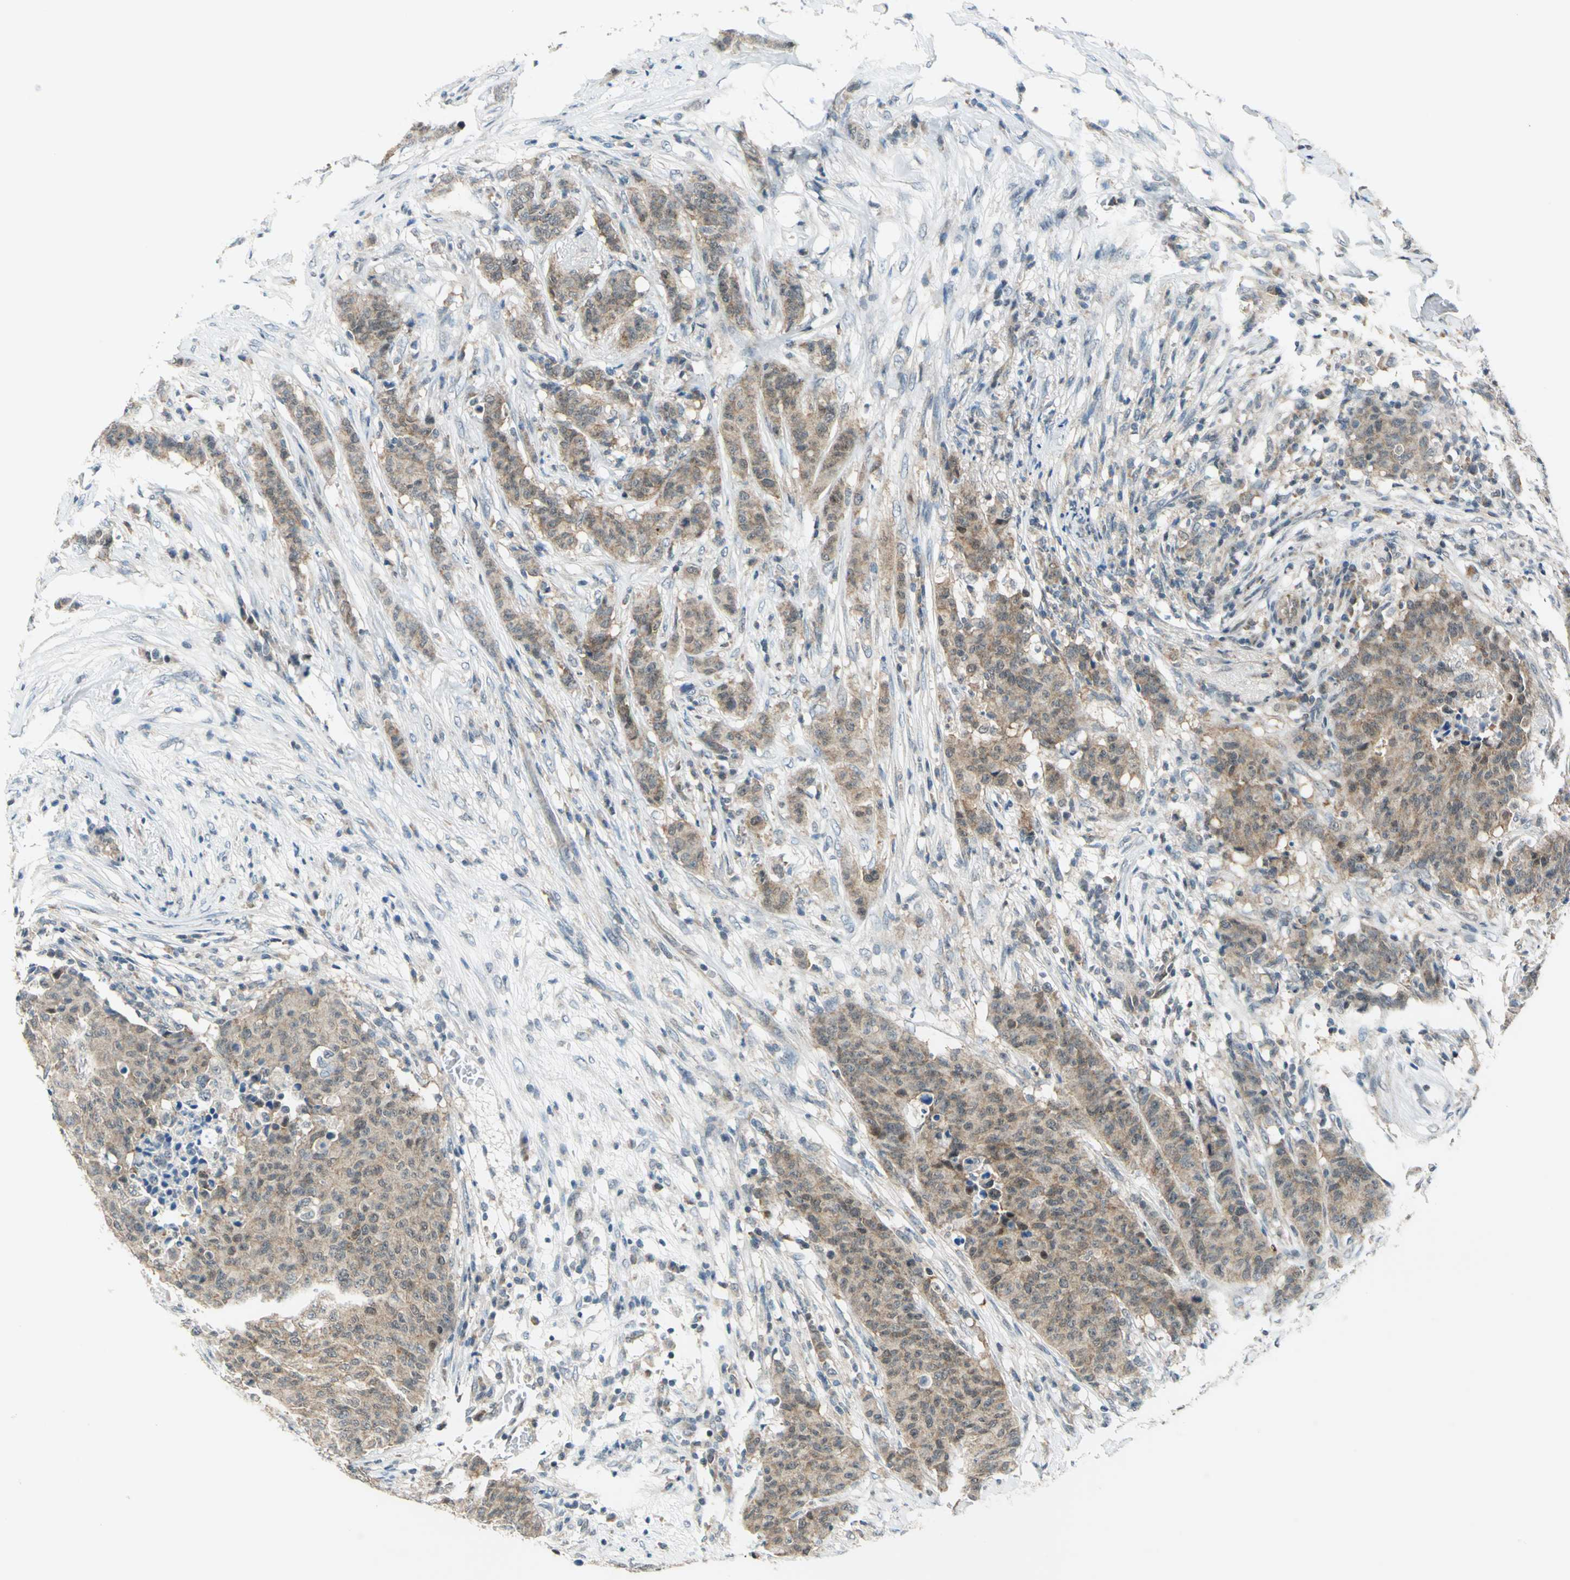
{"staining": {"intensity": "weak", "quantity": ">75%", "location": "cytoplasmic/membranous"}, "tissue": "breast cancer", "cell_type": "Tumor cells", "image_type": "cancer", "snomed": [{"axis": "morphology", "description": "Duct carcinoma"}, {"axis": "topography", "description": "Breast"}], "caption": "IHC photomicrograph of breast cancer (intraductal carcinoma) stained for a protein (brown), which demonstrates low levels of weak cytoplasmic/membranous positivity in about >75% of tumor cells.", "gene": "PIN1", "patient": {"sex": "female", "age": 40}}